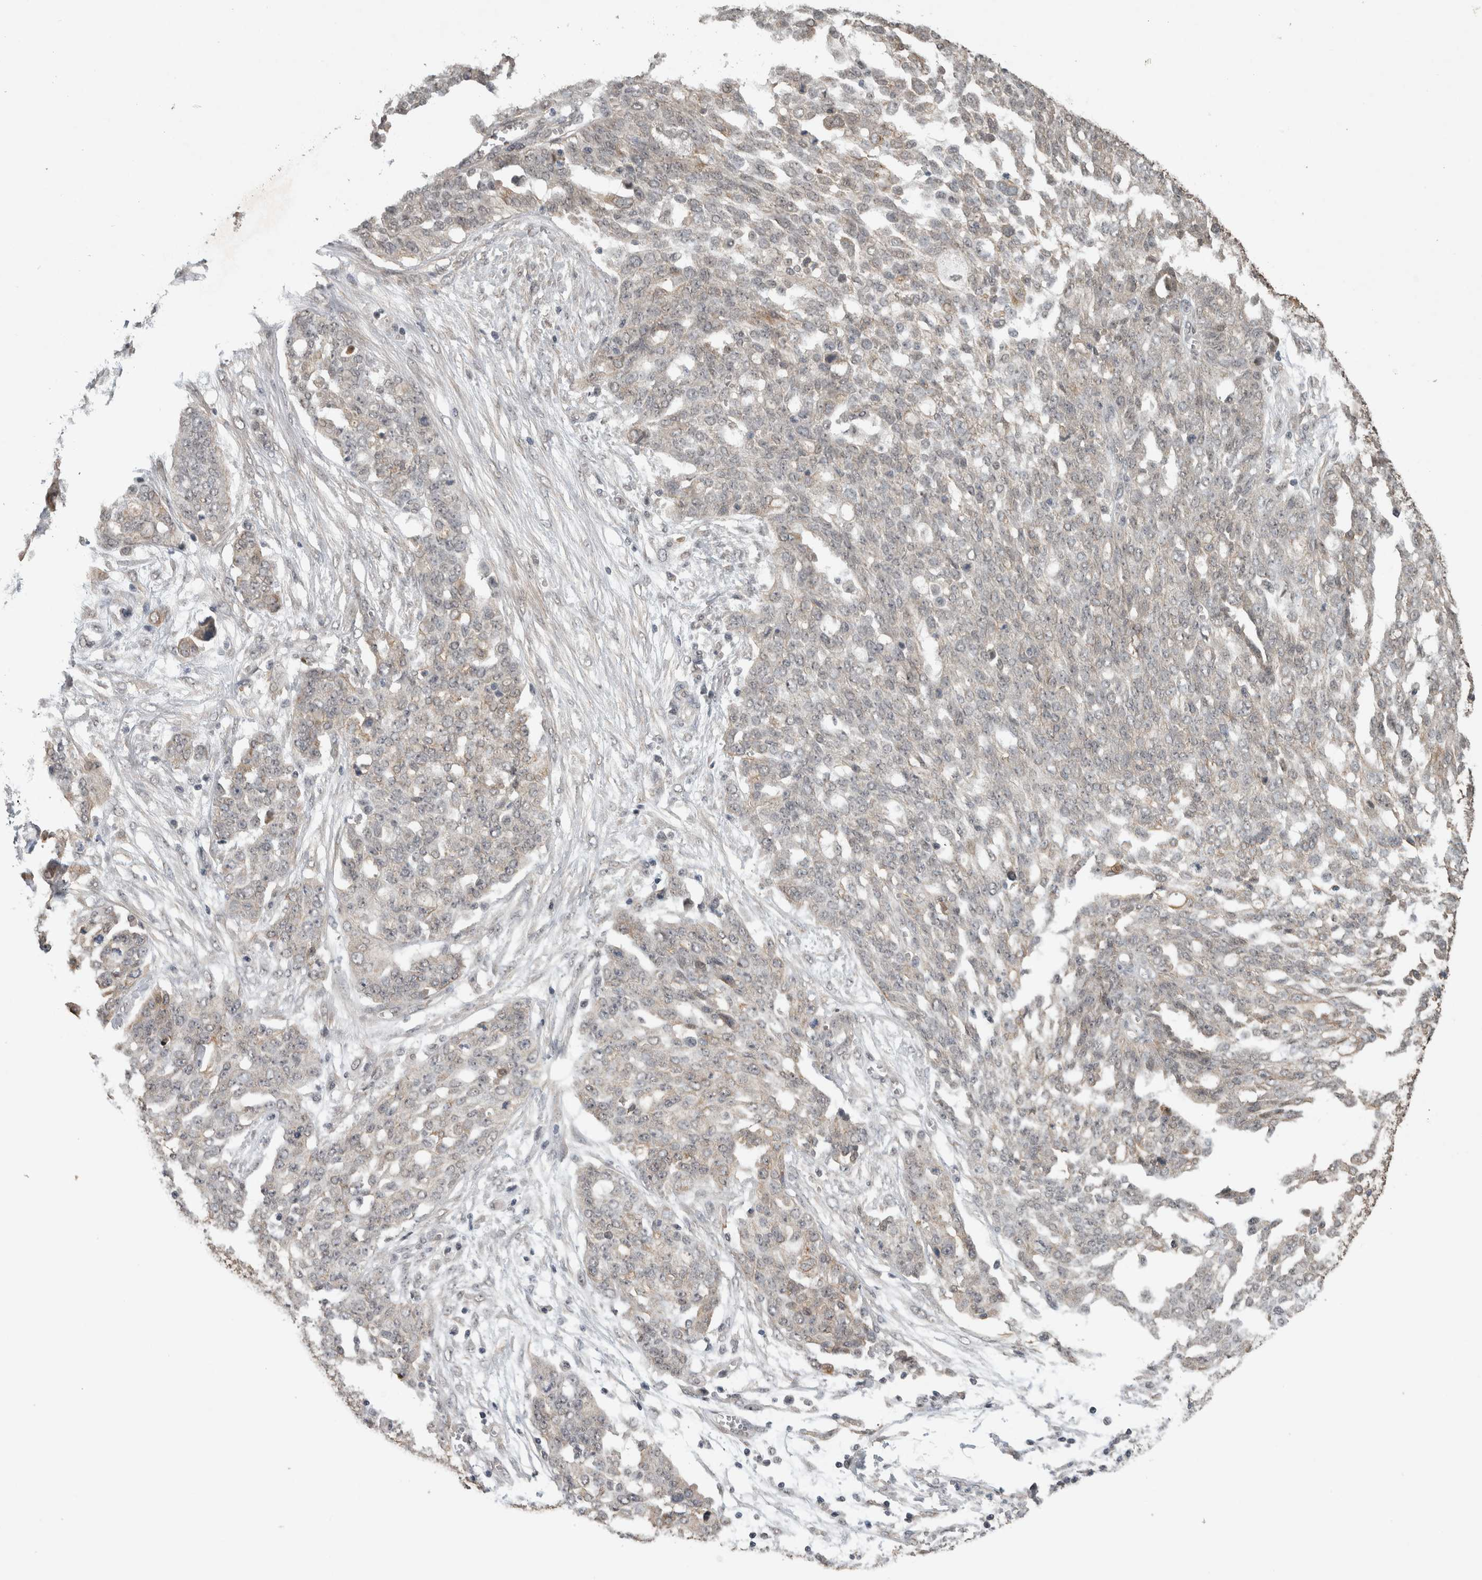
{"staining": {"intensity": "negative", "quantity": "none", "location": "none"}, "tissue": "ovarian cancer", "cell_type": "Tumor cells", "image_type": "cancer", "snomed": [{"axis": "morphology", "description": "Cystadenocarcinoma, serous, NOS"}, {"axis": "topography", "description": "Soft tissue"}, {"axis": "topography", "description": "Ovary"}], "caption": "The histopathology image exhibits no staining of tumor cells in serous cystadenocarcinoma (ovarian). Nuclei are stained in blue.", "gene": "RHPN1", "patient": {"sex": "female", "age": 57}}